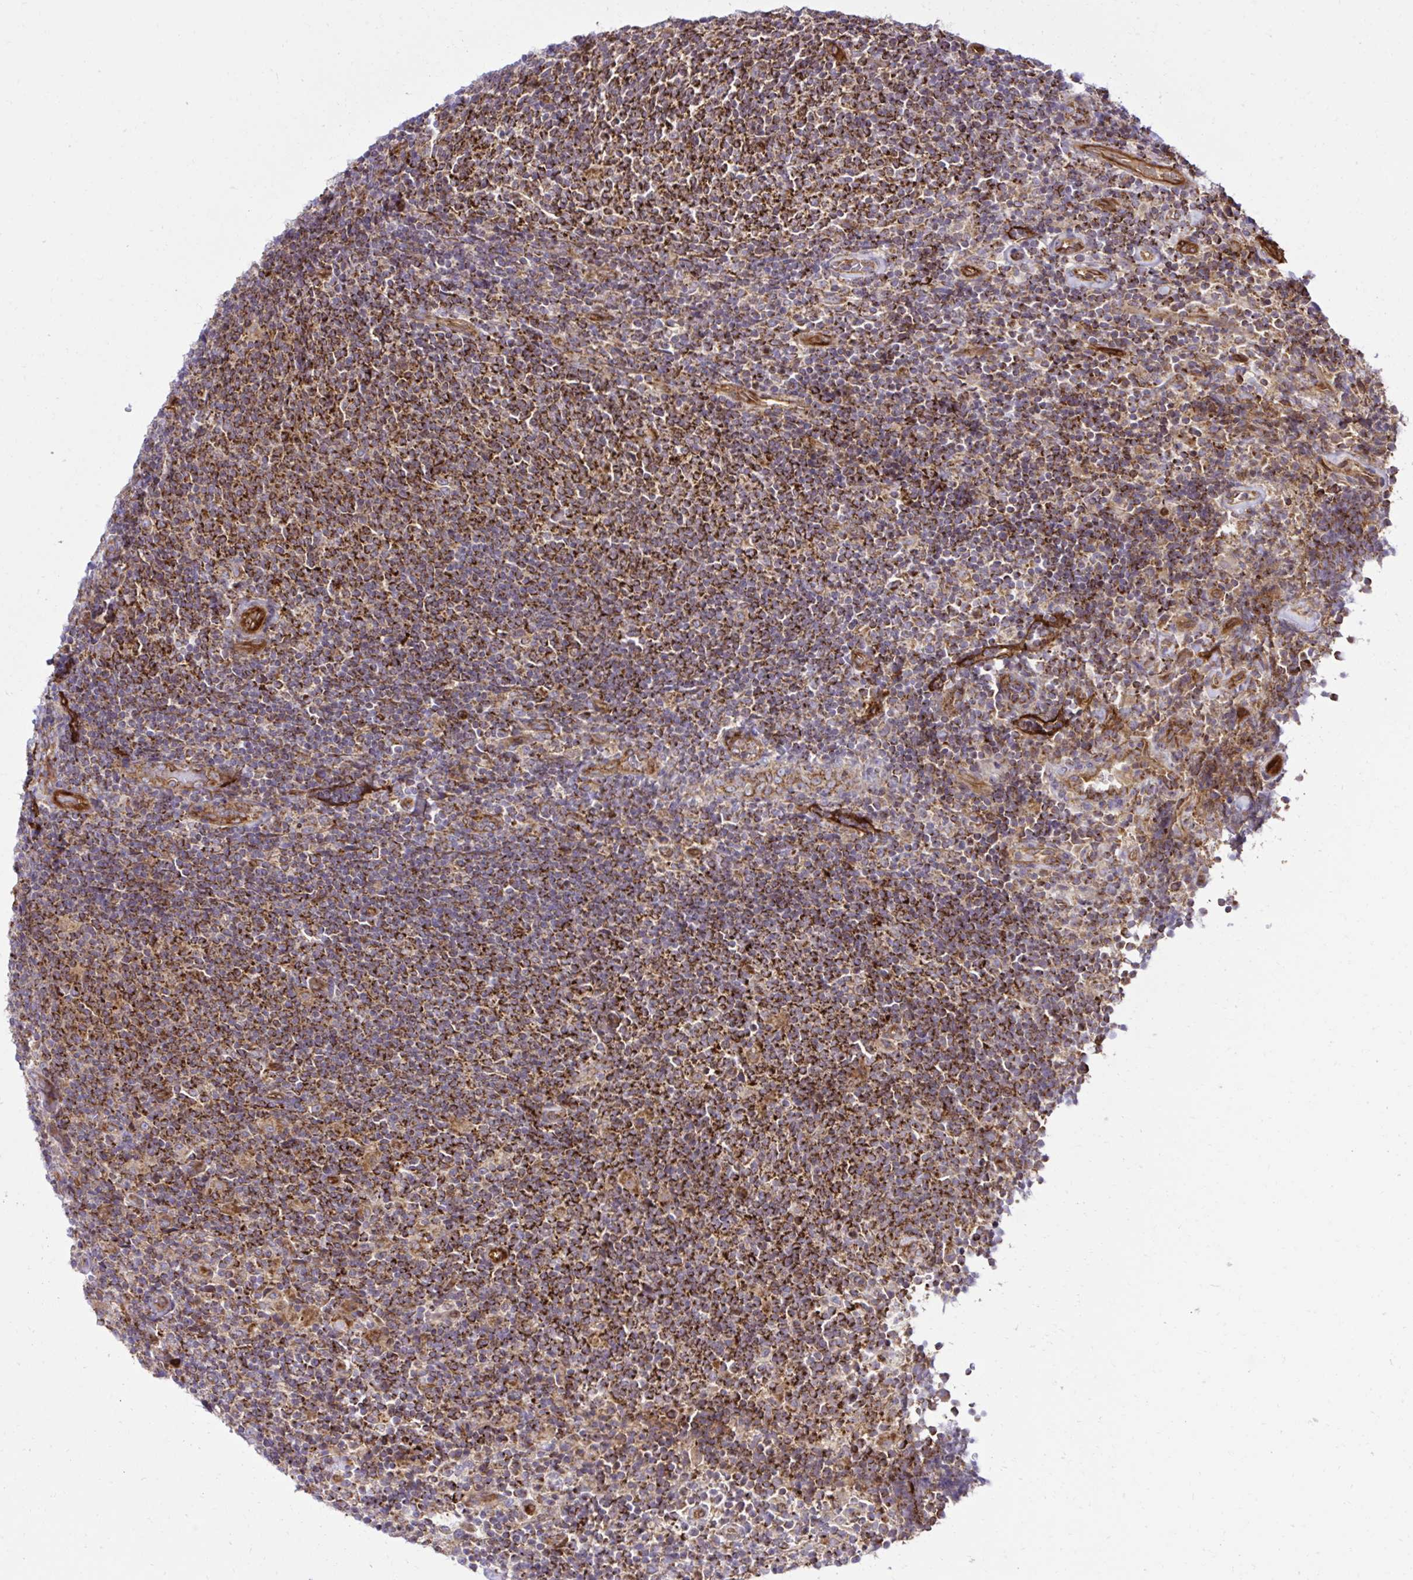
{"staining": {"intensity": "strong", "quantity": ">75%", "location": "cytoplasmic/membranous"}, "tissue": "lymphoma", "cell_type": "Tumor cells", "image_type": "cancer", "snomed": [{"axis": "morphology", "description": "Malignant lymphoma, non-Hodgkin's type, Low grade"}, {"axis": "topography", "description": "Lymph node"}], "caption": "A photomicrograph of lymphoma stained for a protein shows strong cytoplasmic/membranous brown staining in tumor cells.", "gene": "LIMS1", "patient": {"sex": "male", "age": 52}}